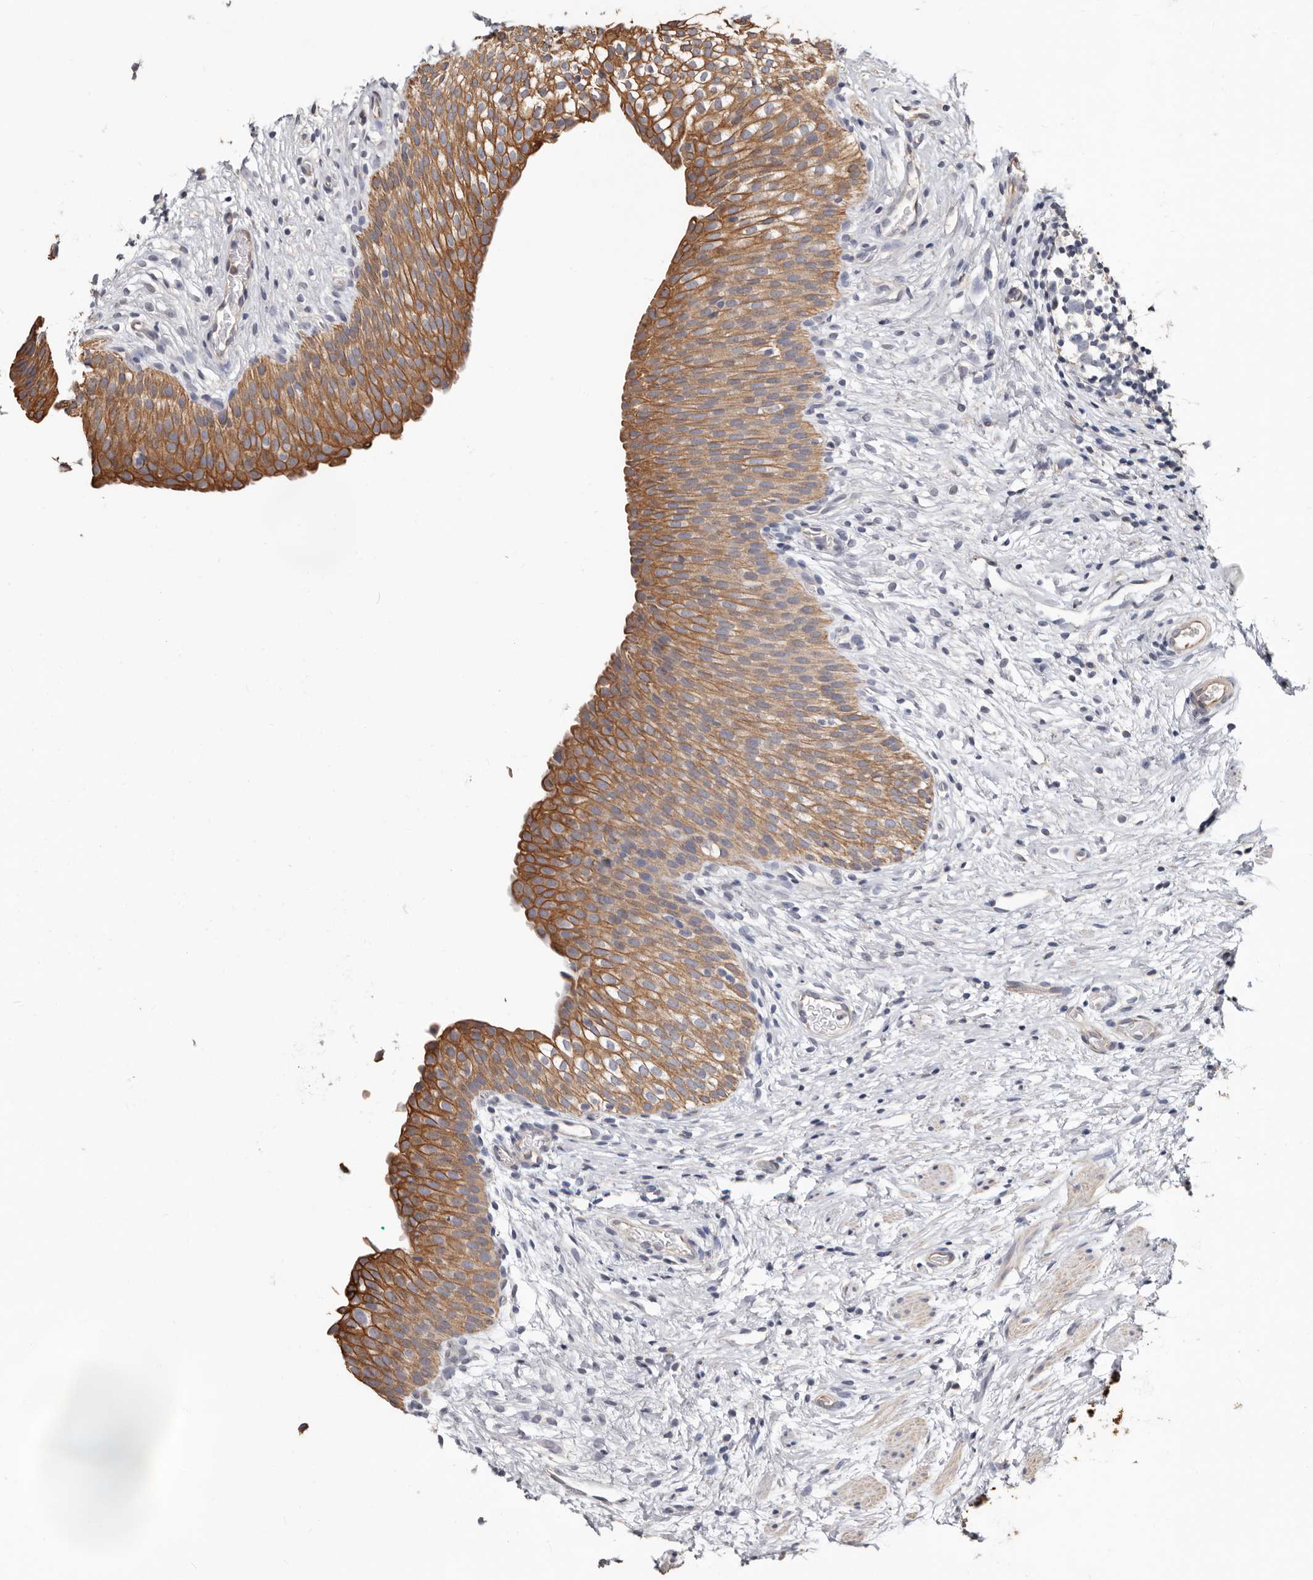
{"staining": {"intensity": "strong", "quantity": ">75%", "location": "cytoplasmic/membranous"}, "tissue": "urinary bladder", "cell_type": "Urothelial cells", "image_type": "normal", "snomed": [{"axis": "morphology", "description": "Normal tissue, NOS"}, {"axis": "topography", "description": "Urinary bladder"}], "caption": "Urinary bladder stained for a protein demonstrates strong cytoplasmic/membranous positivity in urothelial cells. The protein is stained brown, and the nuclei are stained in blue (DAB IHC with brightfield microscopy, high magnification).", "gene": "MRPL18", "patient": {"sex": "male", "age": 1}}